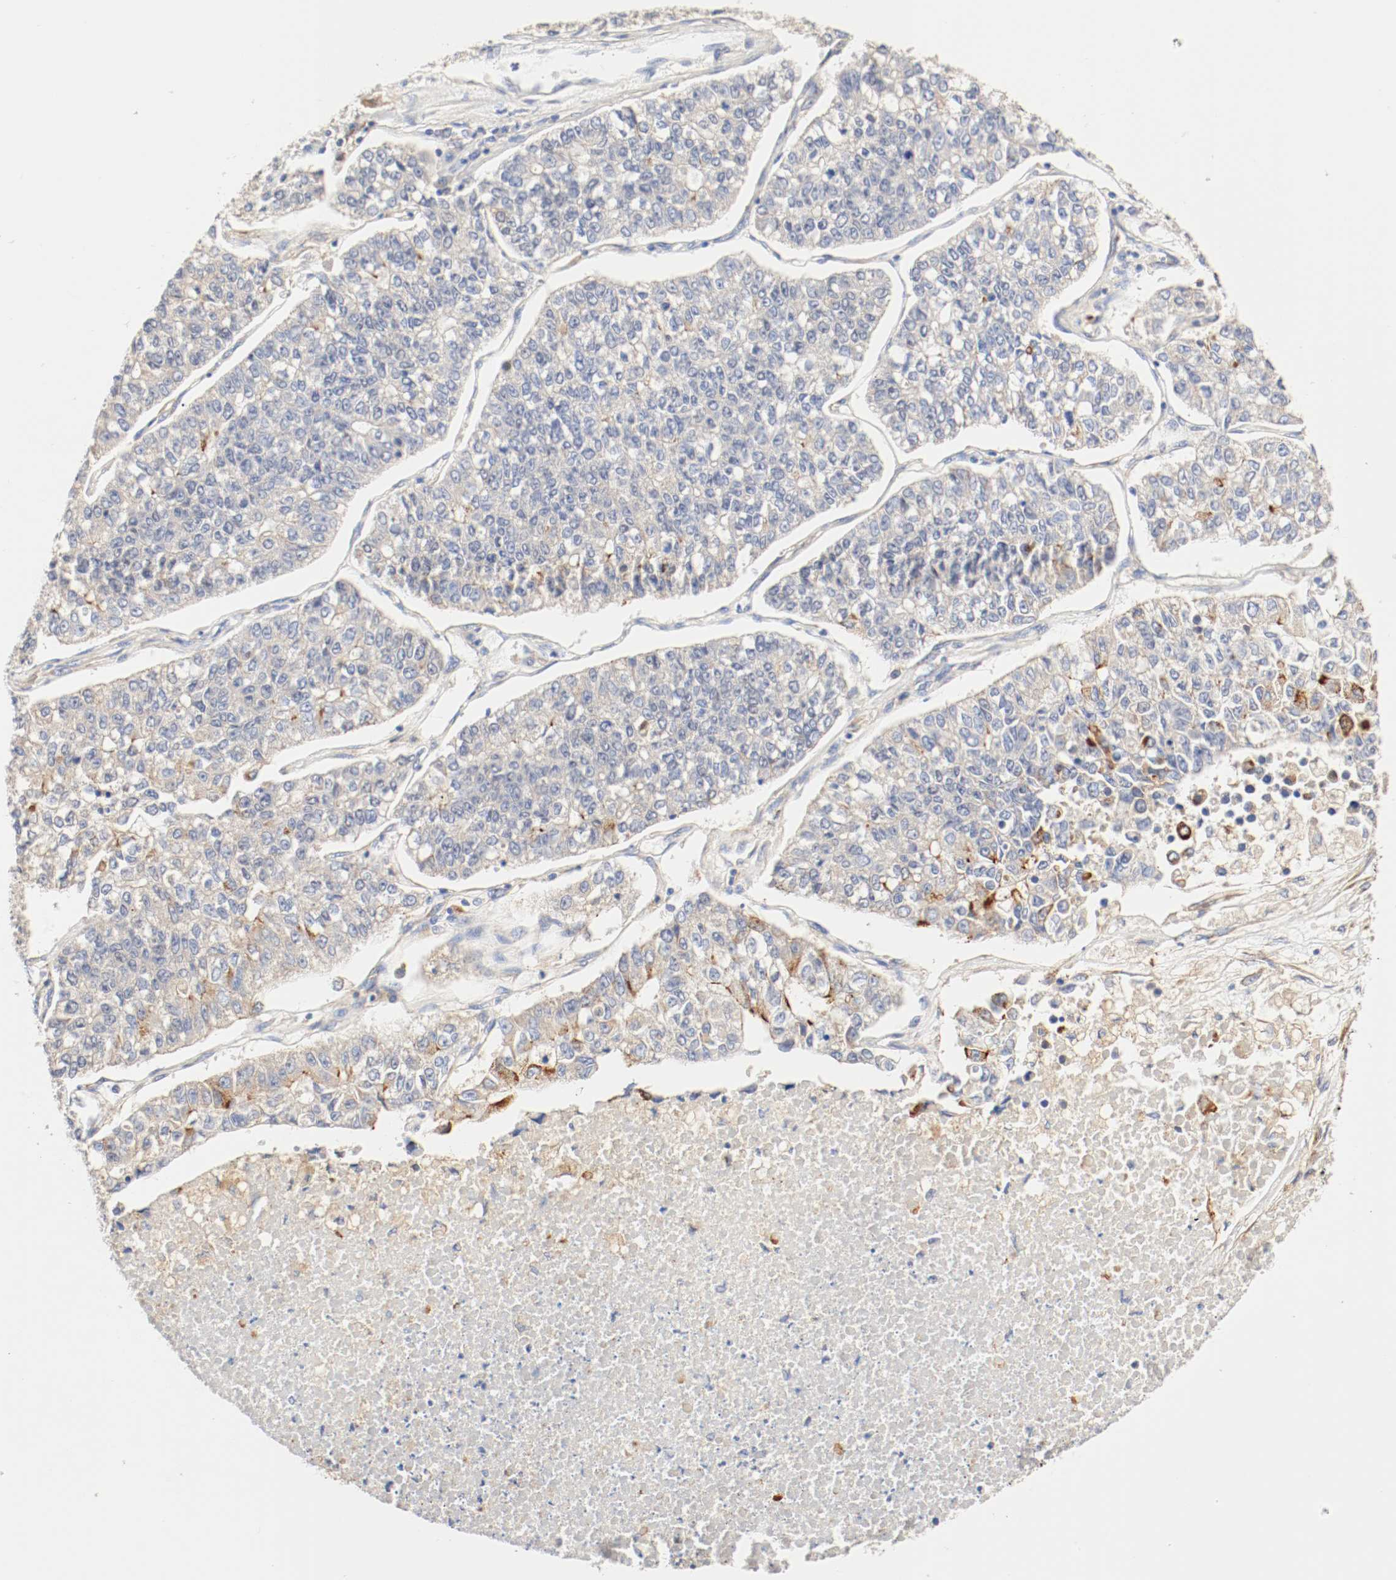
{"staining": {"intensity": "weak", "quantity": ">75%", "location": "cytoplasmic/membranous"}, "tissue": "lung cancer", "cell_type": "Tumor cells", "image_type": "cancer", "snomed": [{"axis": "morphology", "description": "Adenocarcinoma, NOS"}, {"axis": "topography", "description": "Lung"}], "caption": "IHC (DAB) staining of human lung cancer (adenocarcinoma) exhibits weak cytoplasmic/membranous protein expression in about >75% of tumor cells. (Brightfield microscopy of DAB IHC at high magnification).", "gene": "GIT1", "patient": {"sex": "male", "age": 49}}